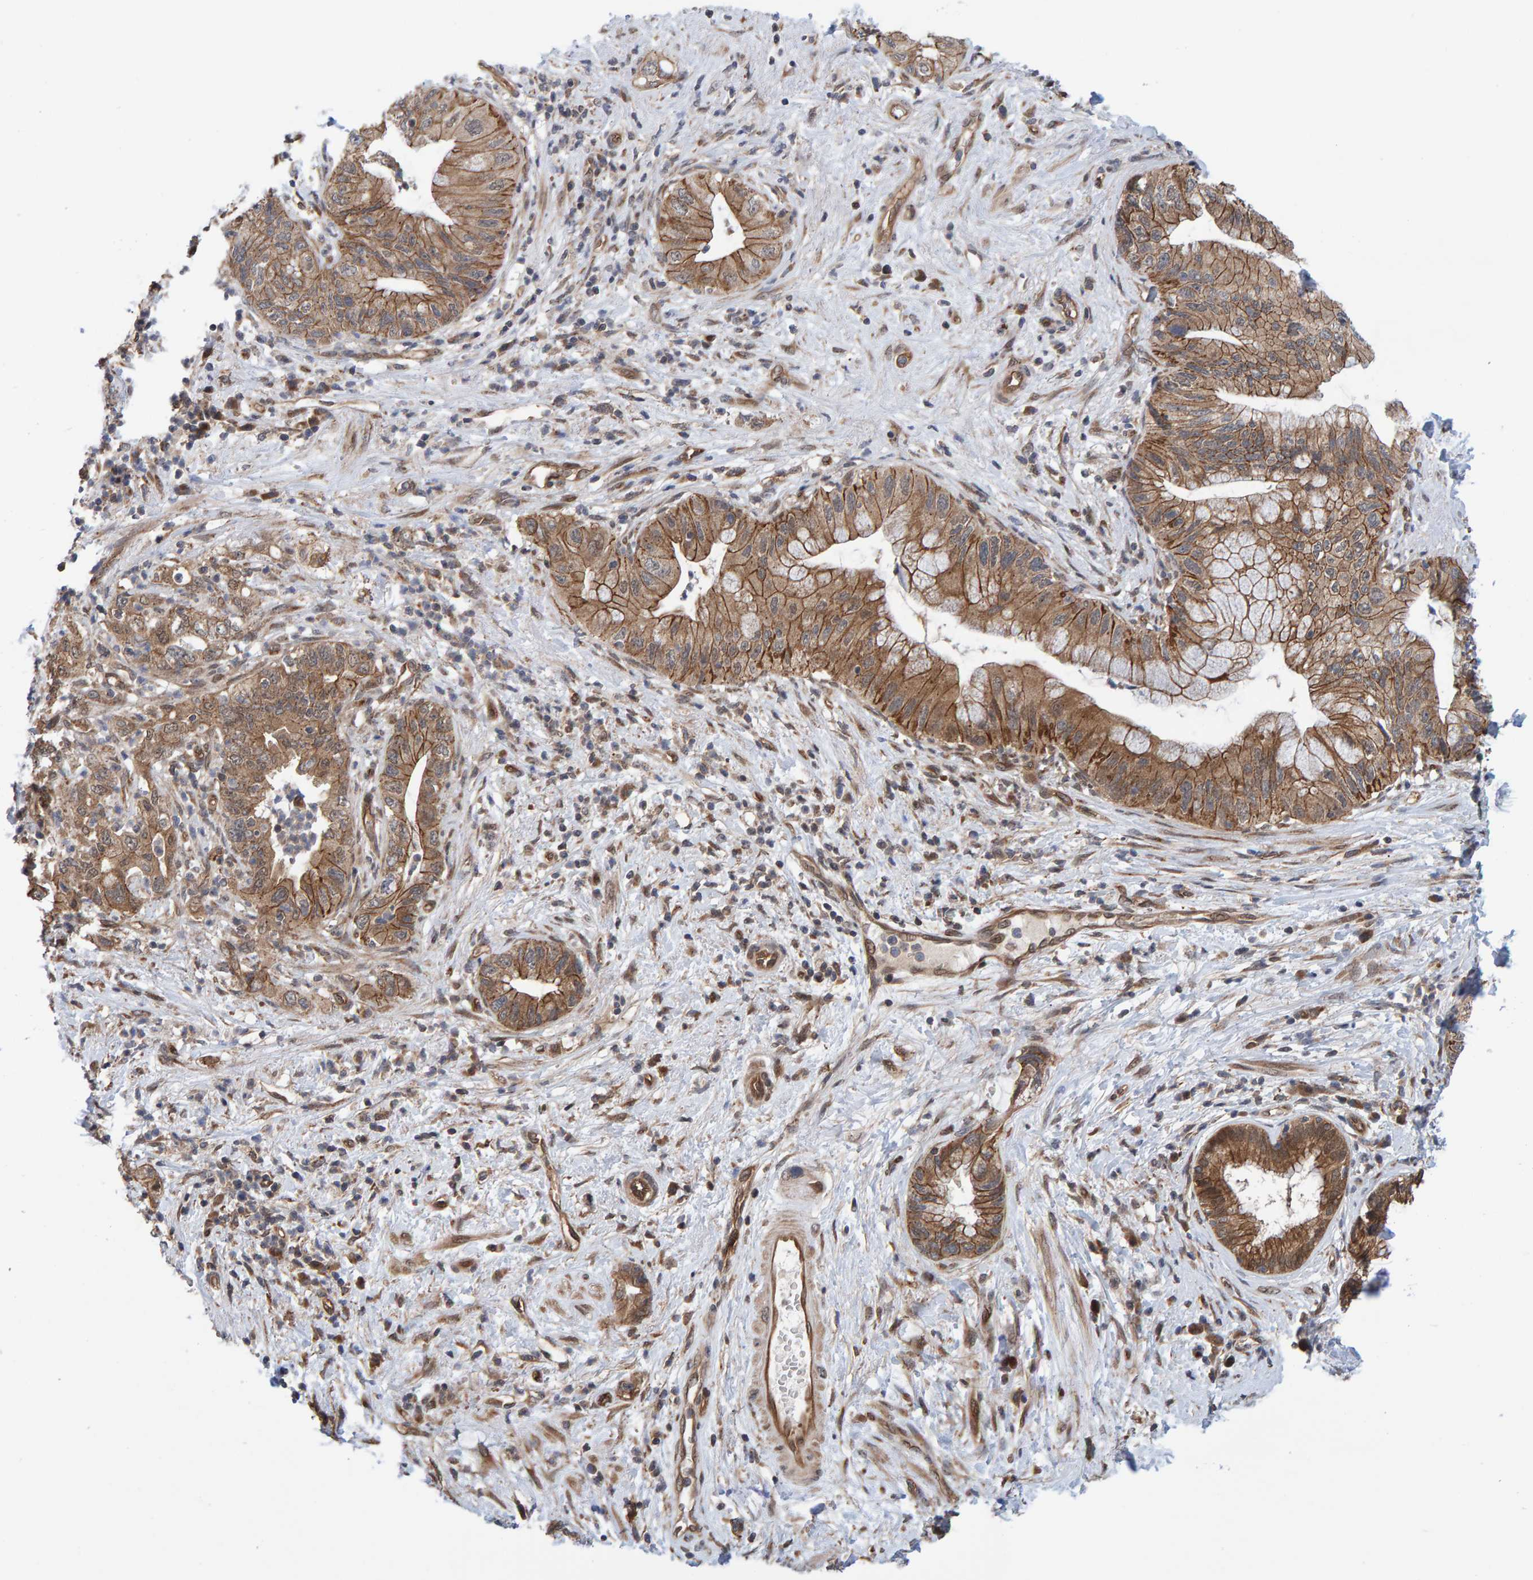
{"staining": {"intensity": "moderate", "quantity": ">75%", "location": "cytoplasmic/membranous"}, "tissue": "pancreatic cancer", "cell_type": "Tumor cells", "image_type": "cancer", "snomed": [{"axis": "morphology", "description": "Adenocarcinoma, NOS"}, {"axis": "topography", "description": "Pancreas"}], "caption": "An image of pancreatic cancer (adenocarcinoma) stained for a protein displays moderate cytoplasmic/membranous brown staining in tumor cells.", "gene": "SCRN2", "patient": {"sex": "female", "age": 73}}